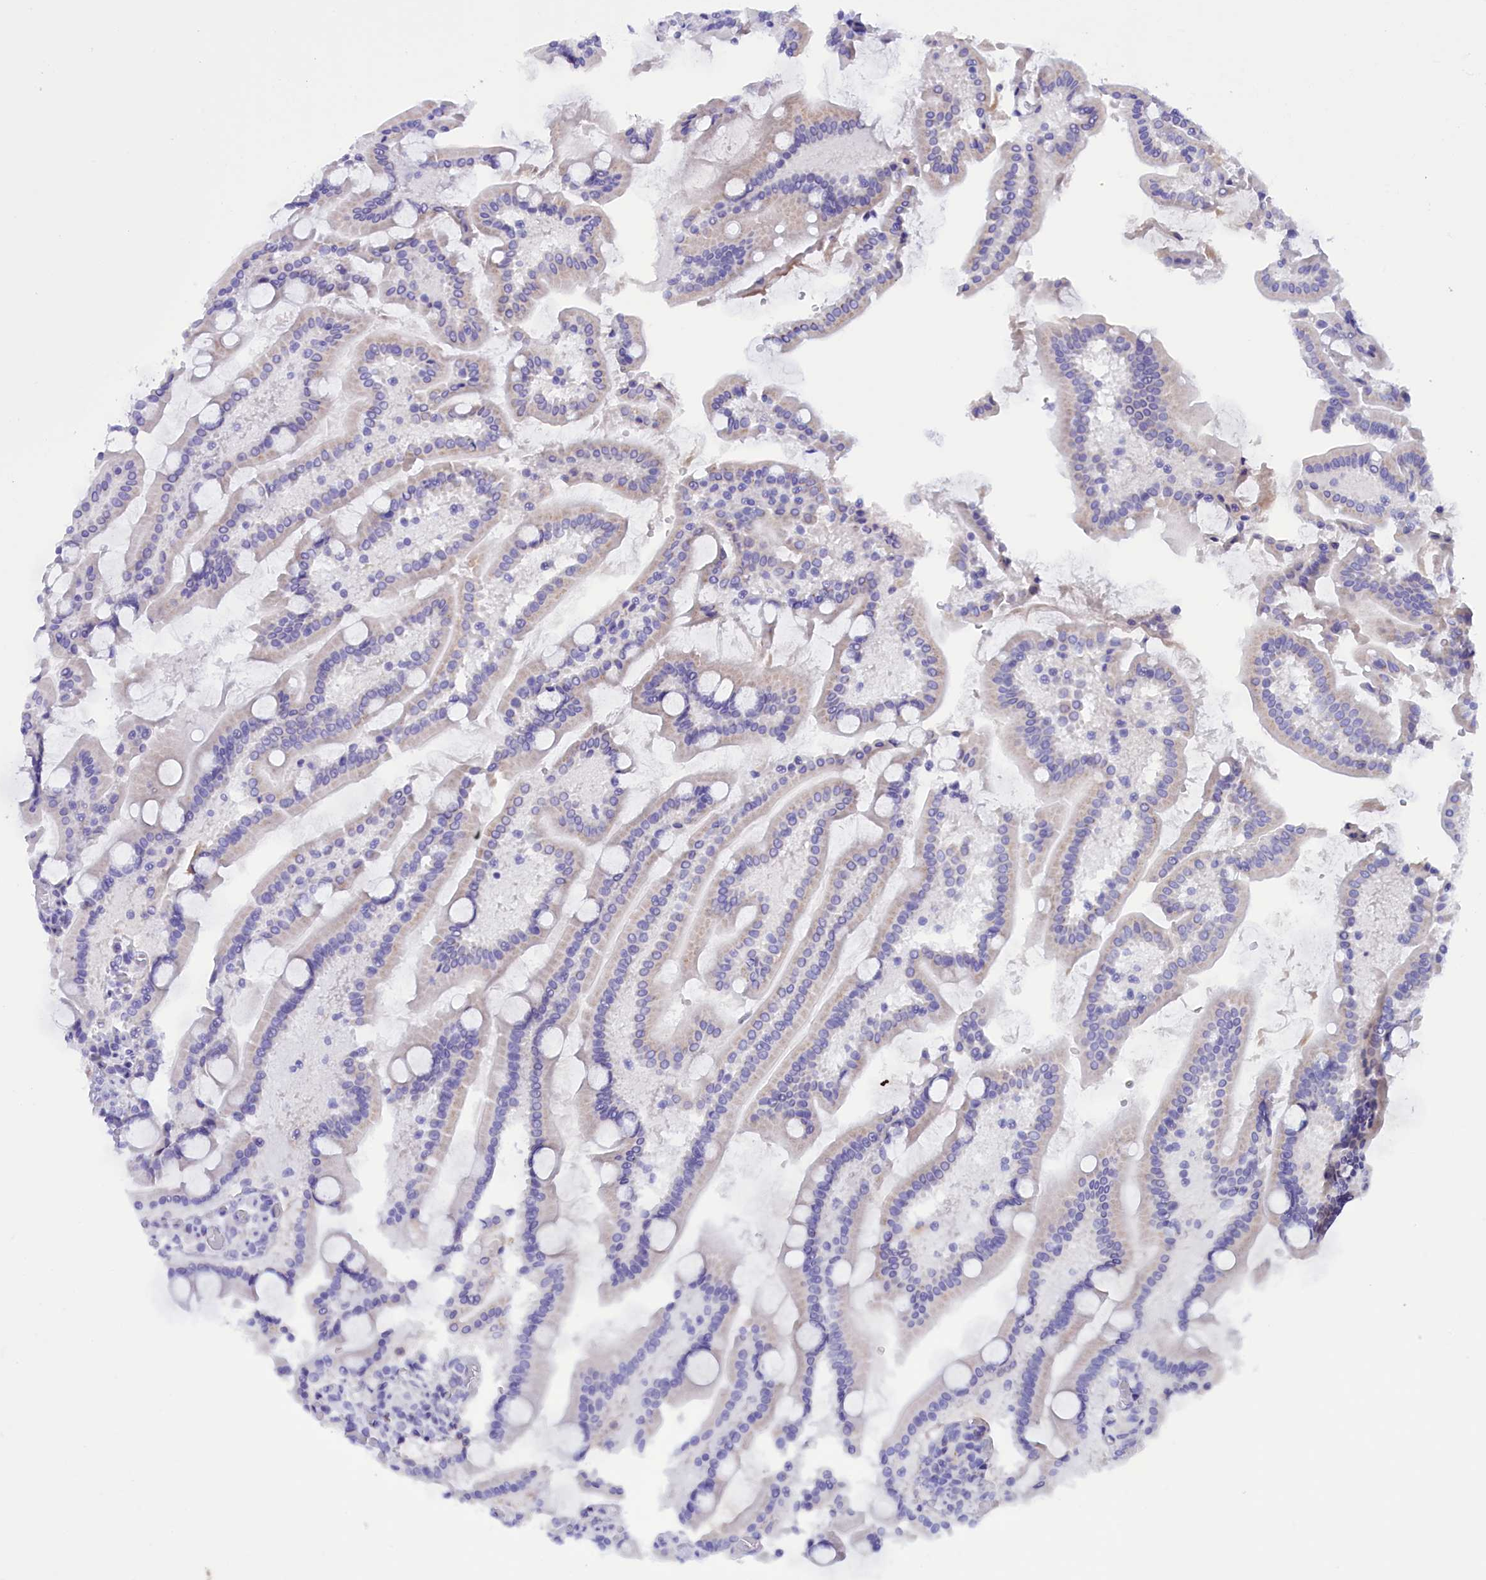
{"staining": {"intensity": "negative", "quantity": "none", "location": "none"}, "tissue": "duodenum", "cell_type": "Glandular cells", "image_type": "normal", "snomed": [{"axis": "morphology", "description": "Normal tissue, NOS"}, {"axis": "topography", "description": "Duodenum"}], "caption": "High magnification brightfield microscopy of normal duodenum stained with DAB (3,3'-diaminobenzidine) (brown) and counterstained with hematoxylin (blue): glandular cells show no significant positivity.", "gene": "PROK2", "patient": {"sex": "male", "age": 55}}